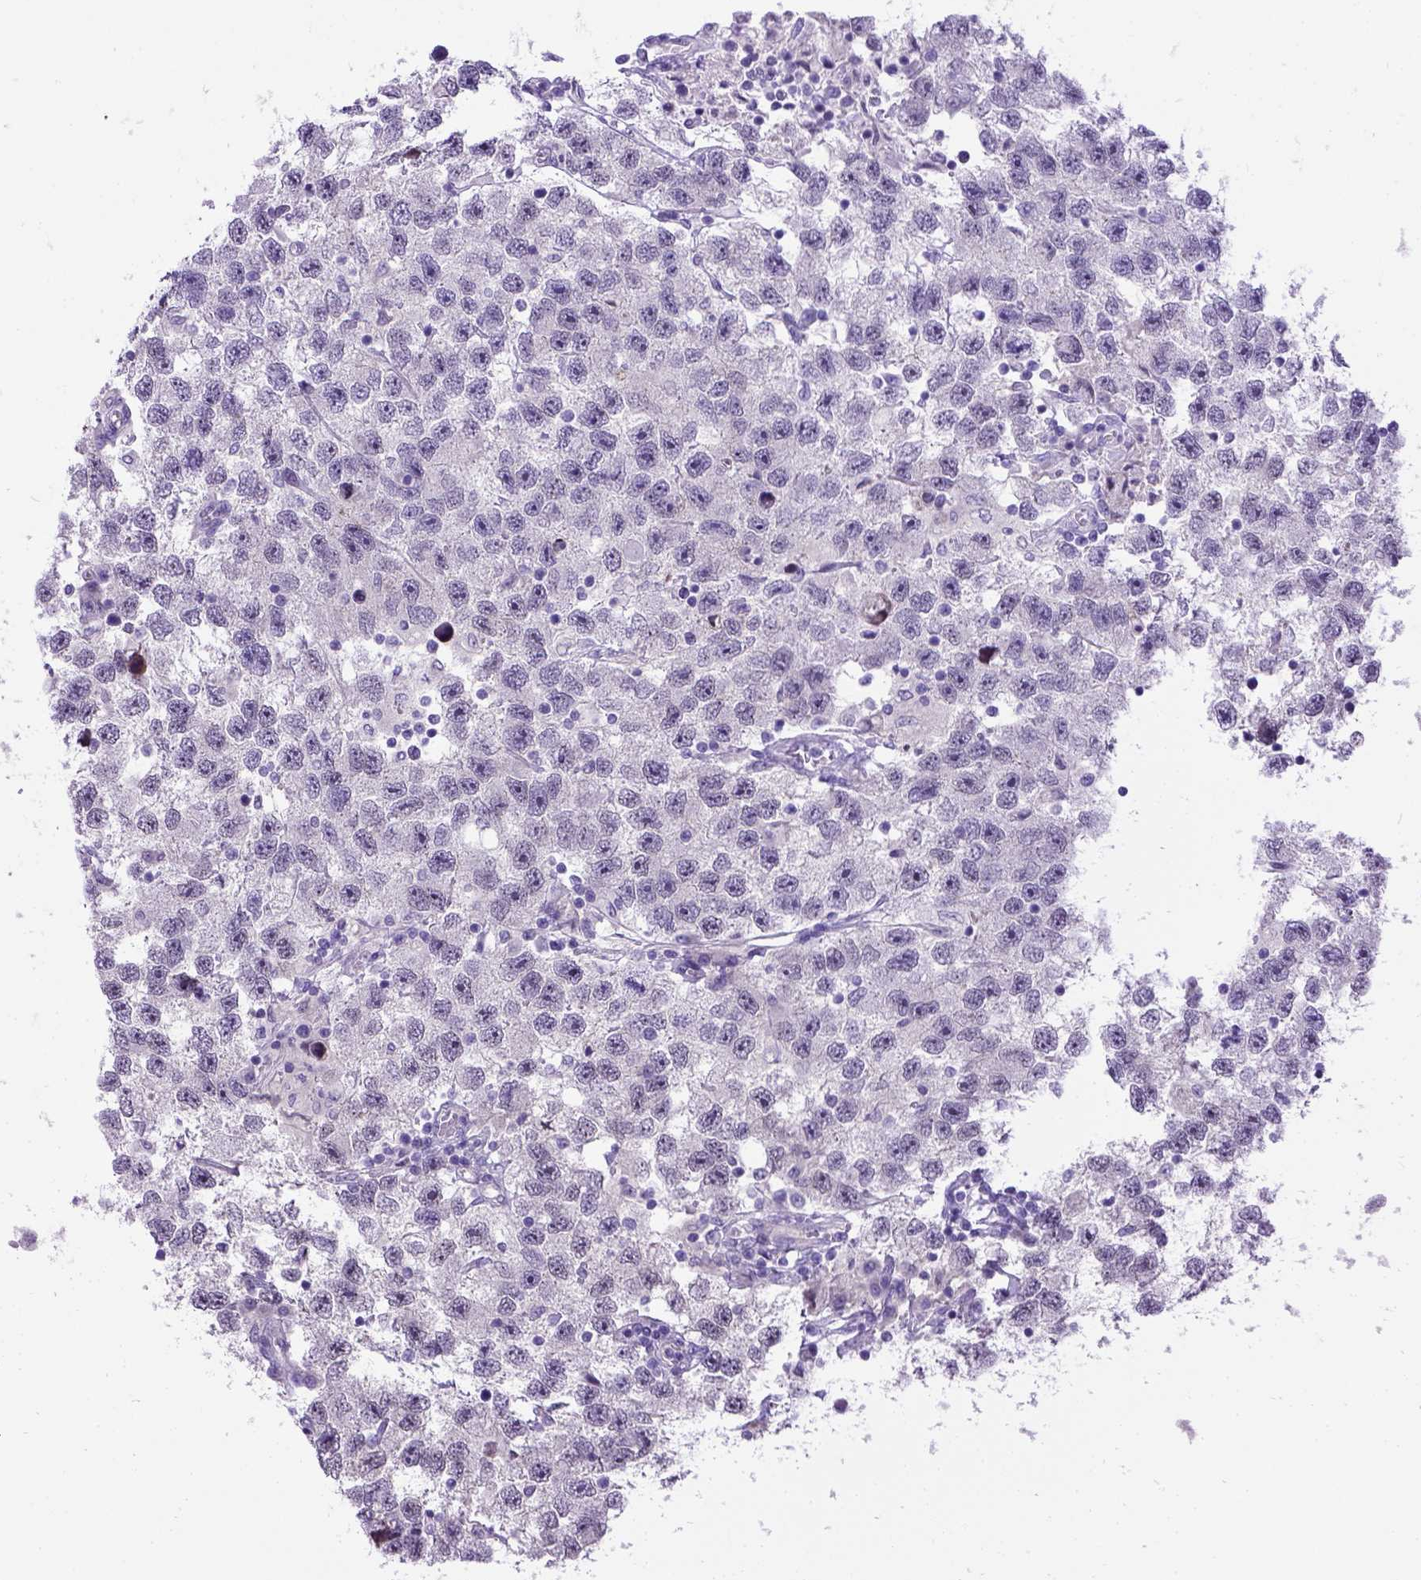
{"staining": {"intensity": "negative", "quantity": "none", "location": "none"}, "tissue": "testis cancer", "cell_type": "Tumor cells", "image_type": "cancer", "snomed": [{"axis": "morphology", "description": "Seminoma, NOS"}, {"axis": "topography", "description": "Testis"}], "caption": "Human seminoma (testis) stained for a protein using immunohistochemistry (IHC) displays no staining in tumor cells.", "gene": "NEK5", "patient": {"sex": "male", "age": 26}}